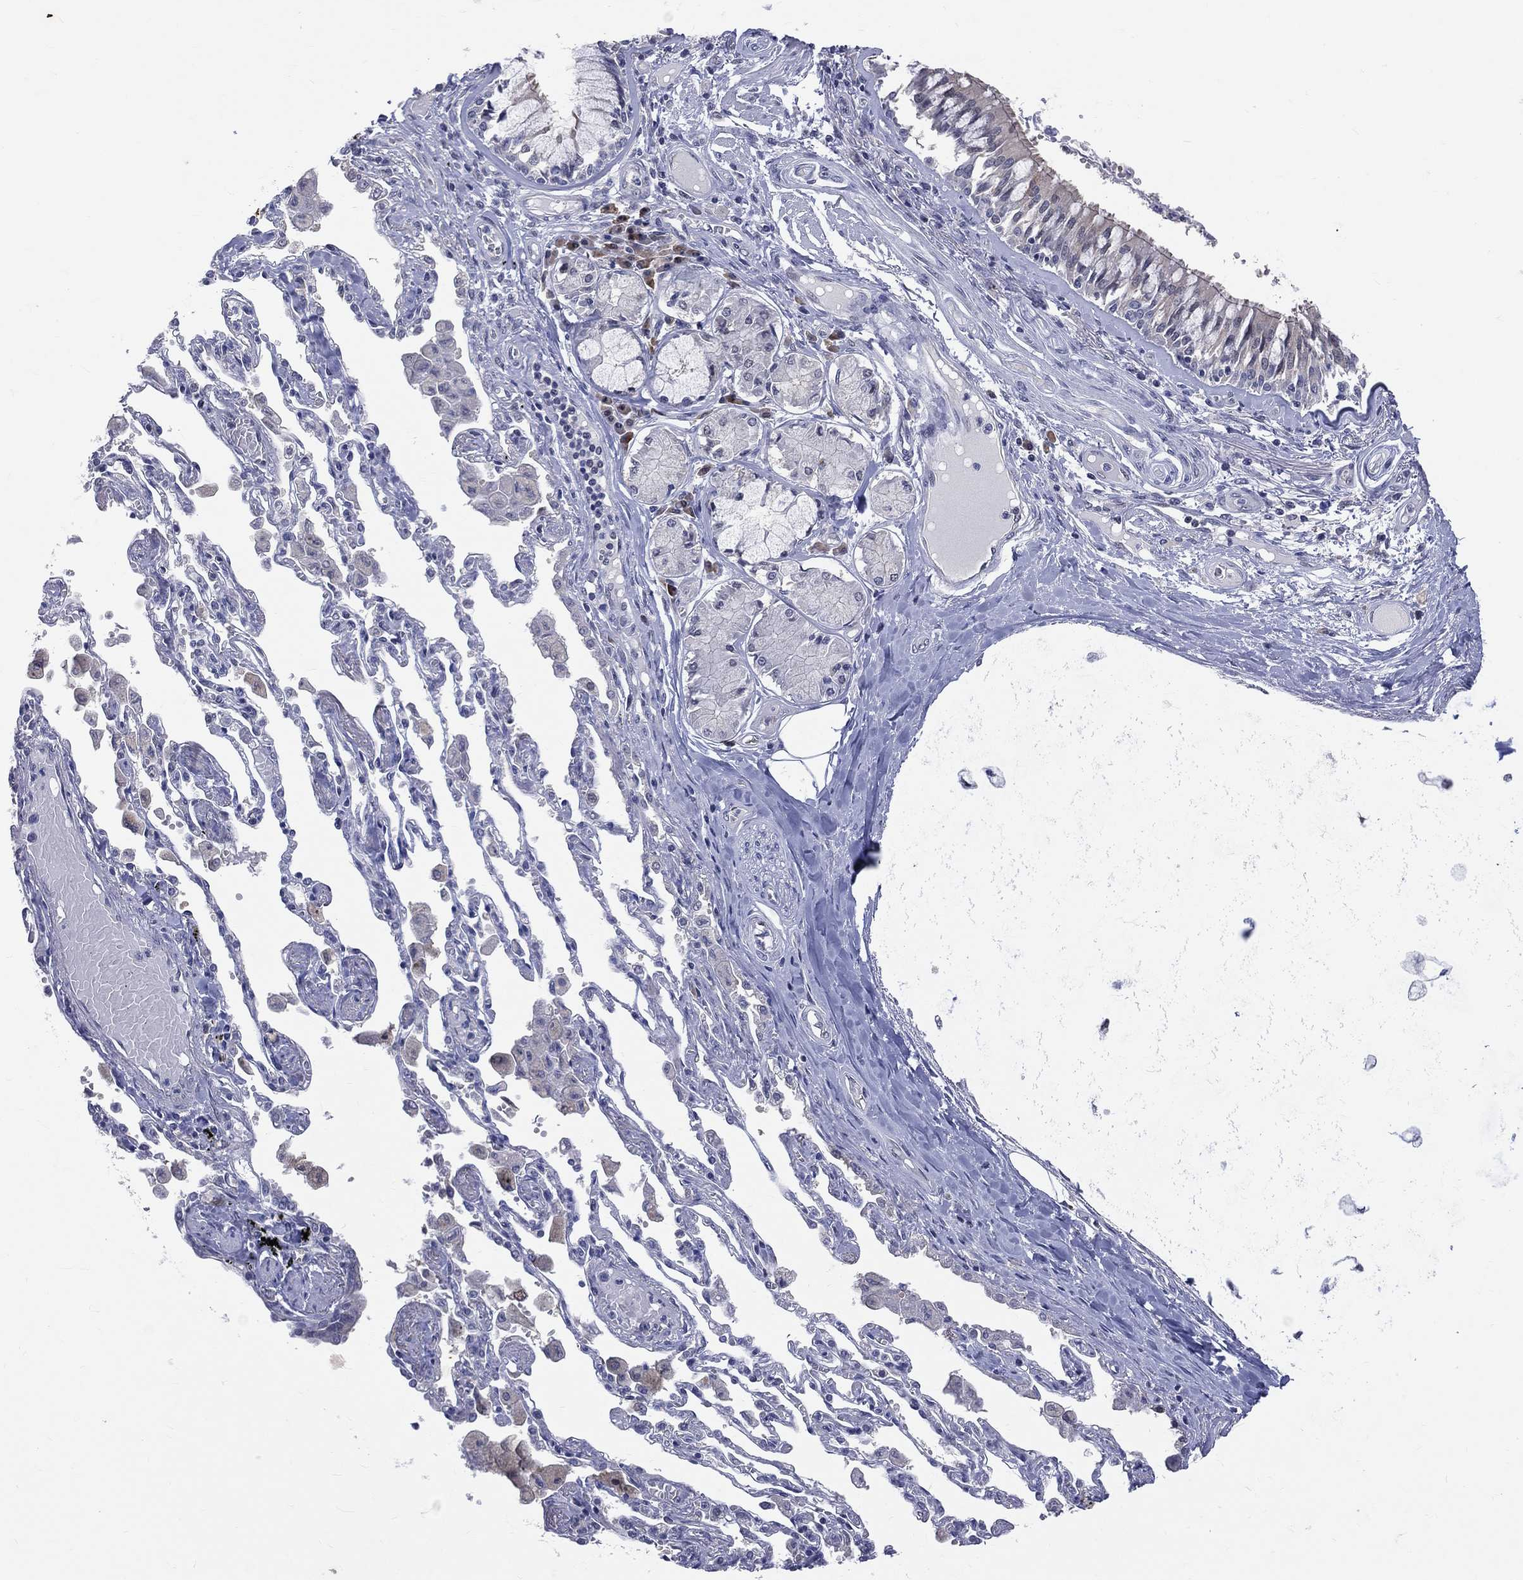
{"staining": {"intensity": "moderate", "quantity": "<25%", "location": "cytoplasmic/membranous"}, "tissue": "bronchus", "cell_type": "Respiratory epithelial cells", "image_type": "normal", "snomed": [{"axis": "morphology", "description": "Normal tissue, NOS"}, {"axis": "morphology", "description": "Squamous cell carcinoma, NOS"}, {"axis": "topography", "description": "Cartilage tissue"}, {"axis": "topography", "description": "Bronchus"}, {"axis": "topography", "description": "Lung"}], "caption": "Brown immunohistochemical staining in normal human bronchus displays moderate cytoplasmic/membranous positivity in approximately <25% of respiratory epithelial cells.", "gene": "DLG4", "patient": {"sex": "female", "age": 49}}